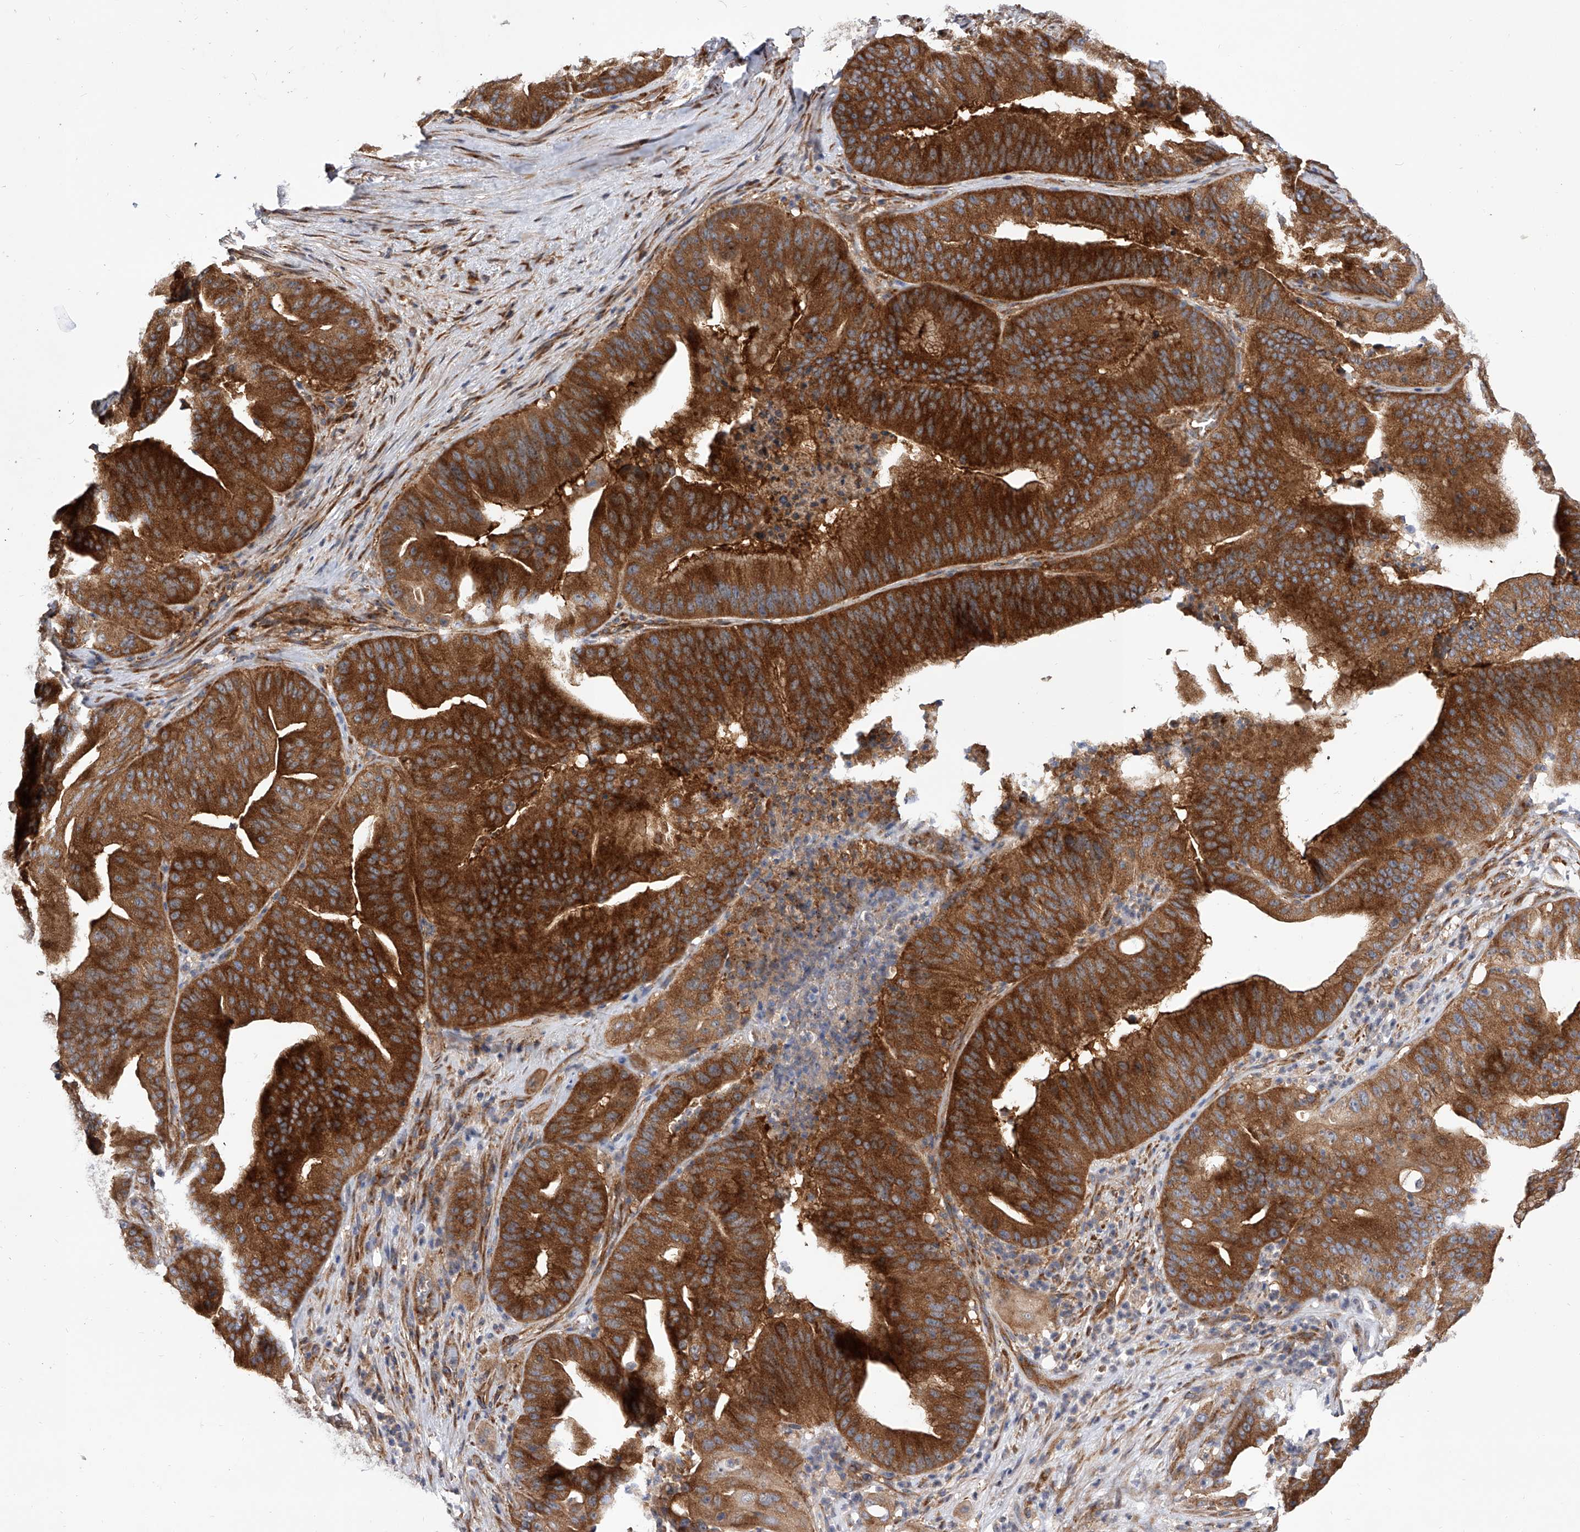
{"staining": {"intensity": "strong", "quantity": ">75%", "location": "cytoplasmic/membranous"}, "tissue": "pancreatic cancer", "cell_type": "Tumor cells", "image_type": "cancer", "snomed": [{"axis": "morphology", "description": "Adenocarcinoma, NOS"}, {"axis": "topography", "description": "Pancreas"}], "caption": "Brown immunohistochemical staining in pancreatic cancer demonstrates strong cytoplasmic/membranous positivity in about >75% of tumor cells.", "gene": "CFAP410", "patient": {"sex": "female", "age": 77}}